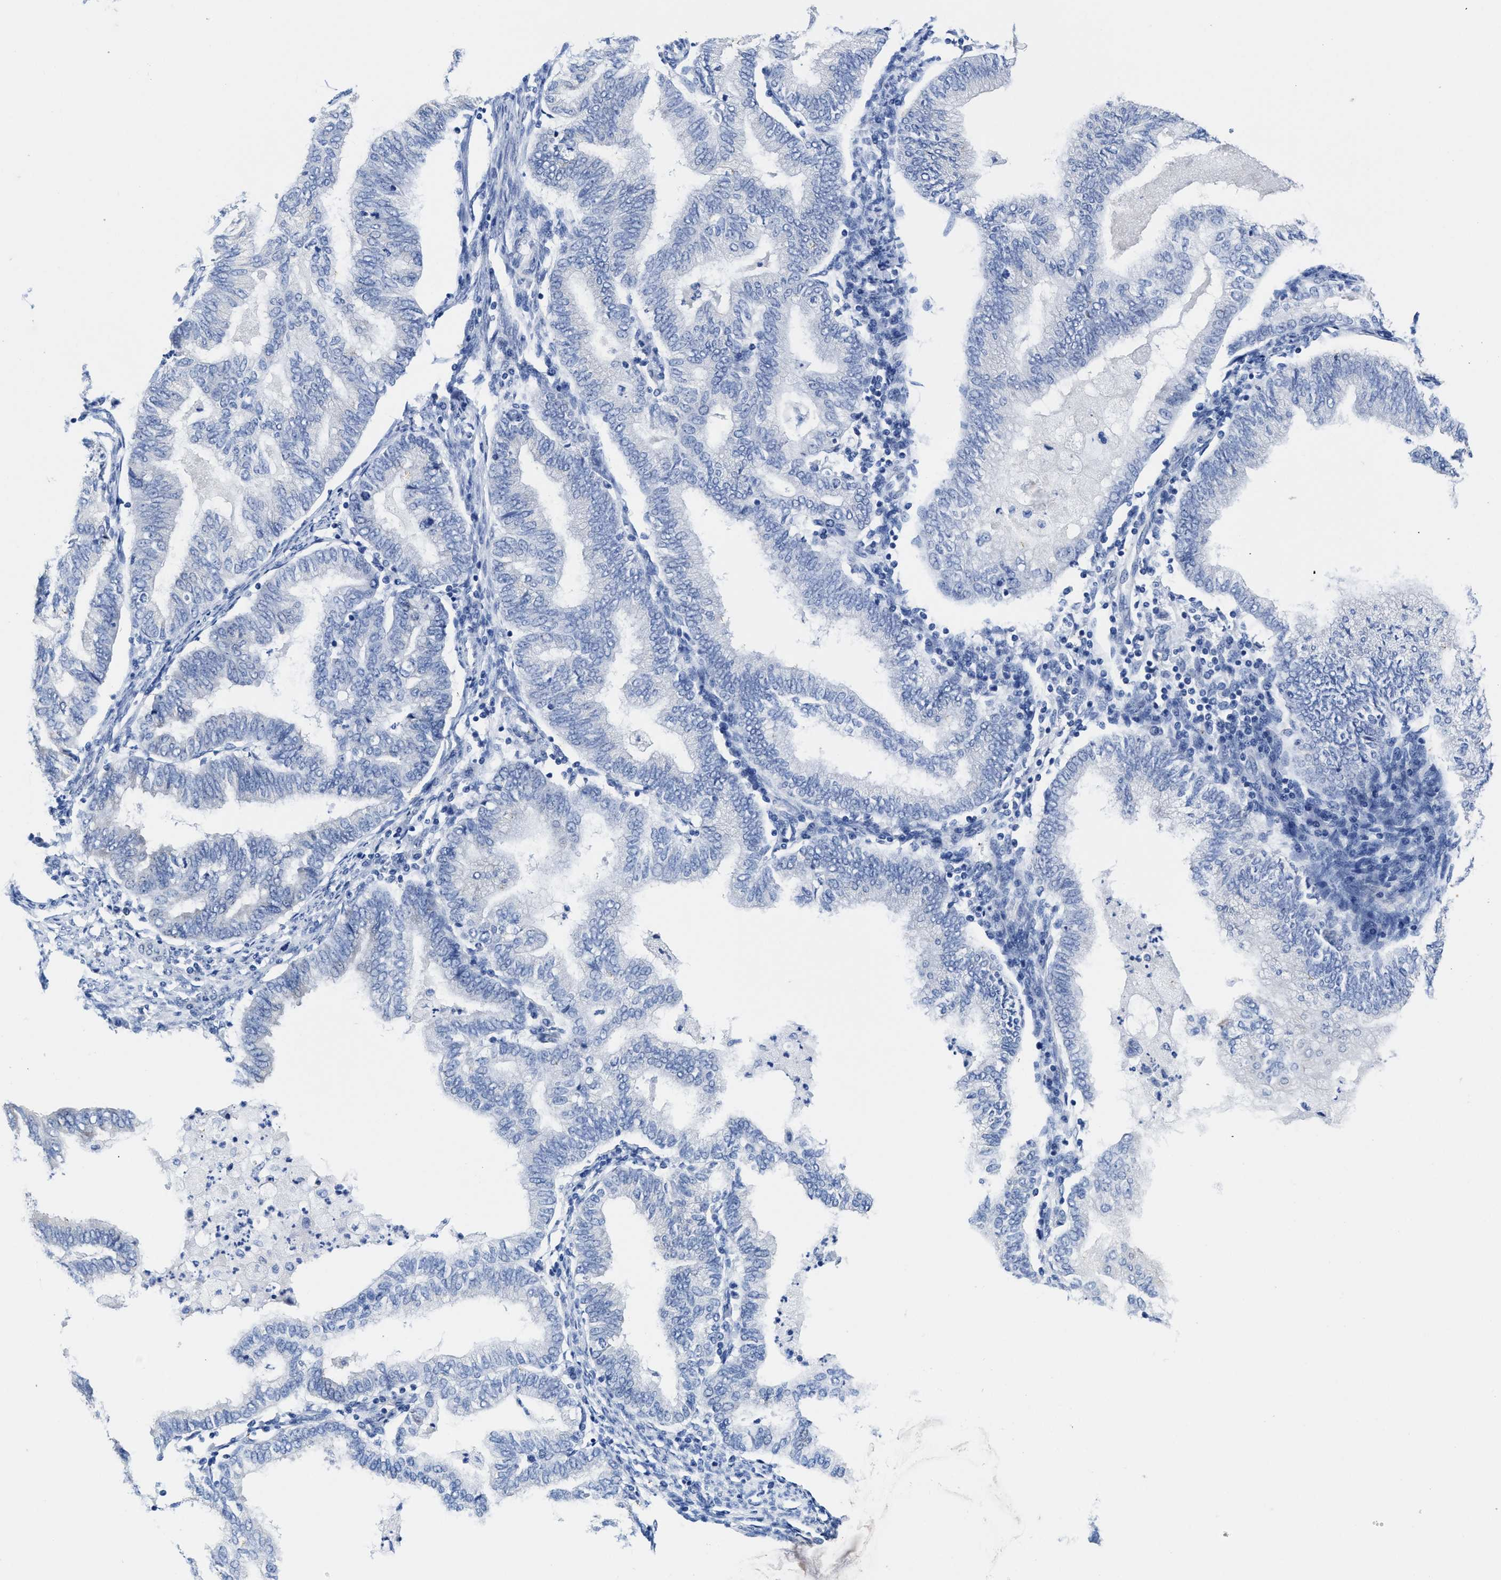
{"staining": {"intensity": "negative", "quantity": "none", "location": "none"}, "tissue": "endometrial cancer", "cell_type": "Tumor cells", "image_type": "cancer", "snomed": [{"axis": "morphology", "description": "Polyp, NOS"}, {"axis": "morphology", "description": "Adenocarcinoma, NOS"}, {"axis": "morphology", "description": "Adenoma, NOS"}, {"axis": "topography", "description": "Endometrium"}], "caption": "The immunohistochemistry micrograph has no significant staining in tumor cells of endometrial cancer tissue.", "gene": "HOOK1", "patient": {"sex": "female", "age": 79}}